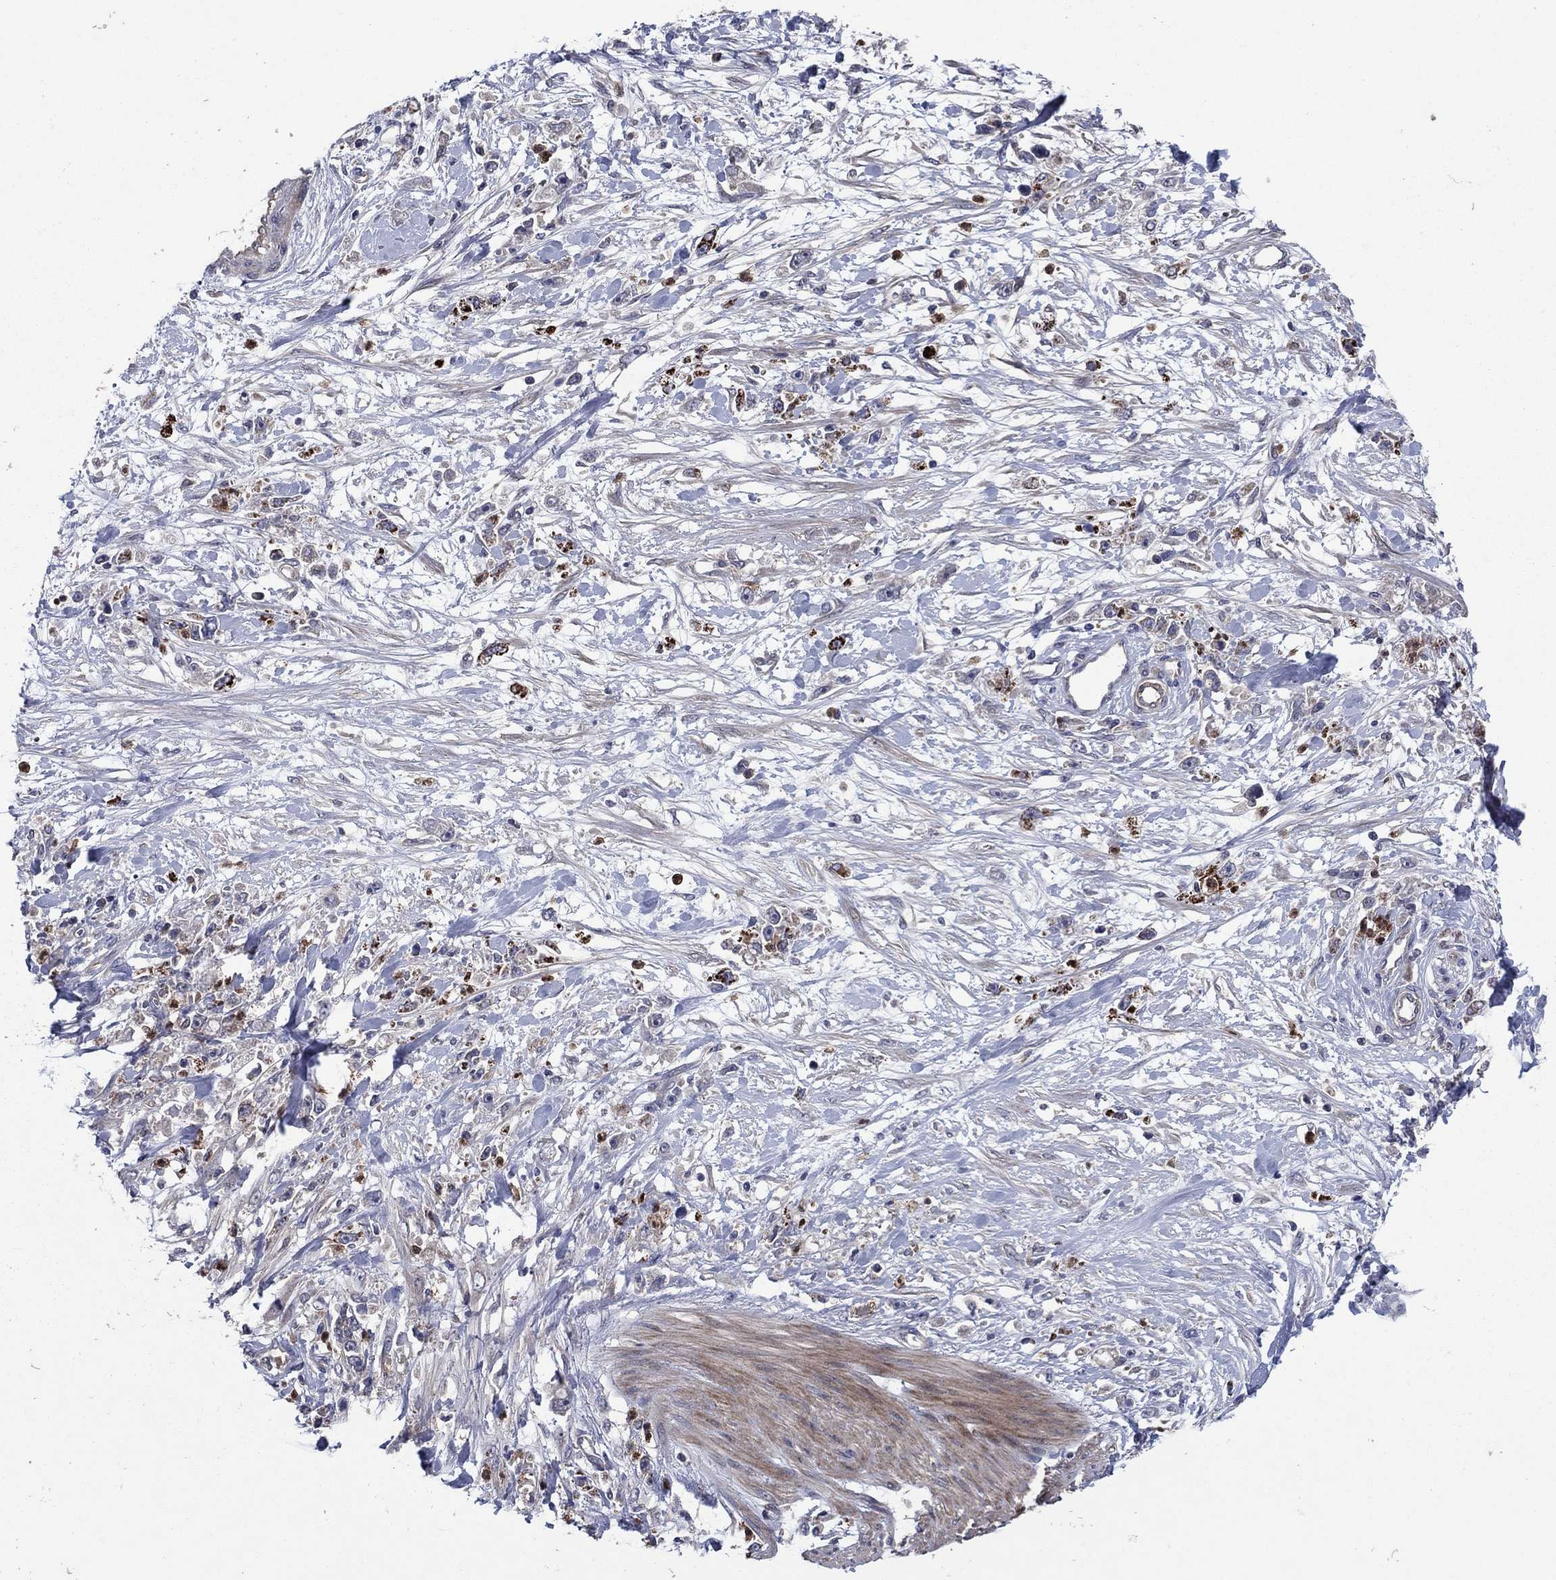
{"staining": {"intensity": "weak", "quantity": "<25%", "location": "cytoplasmic/membranous"}, "tissue": "stomach cancer", "cell_type": "Tumor cells", "image_type": "cancer", "snomed": [{"axis": "morphology", "description": "Adenocarcinoma, NOS"}, {"axis": "topography", "description": "Stomach"}], "caption": "A micrograph of stomach cancer stained for a protein demonstrates no brown staining in tumor cells. (Immunohistochemistry (ihc), brightfield microscopy, high magnification).", "gene": "MSRB1", "patient": {"sex": "female", "age": 59}}